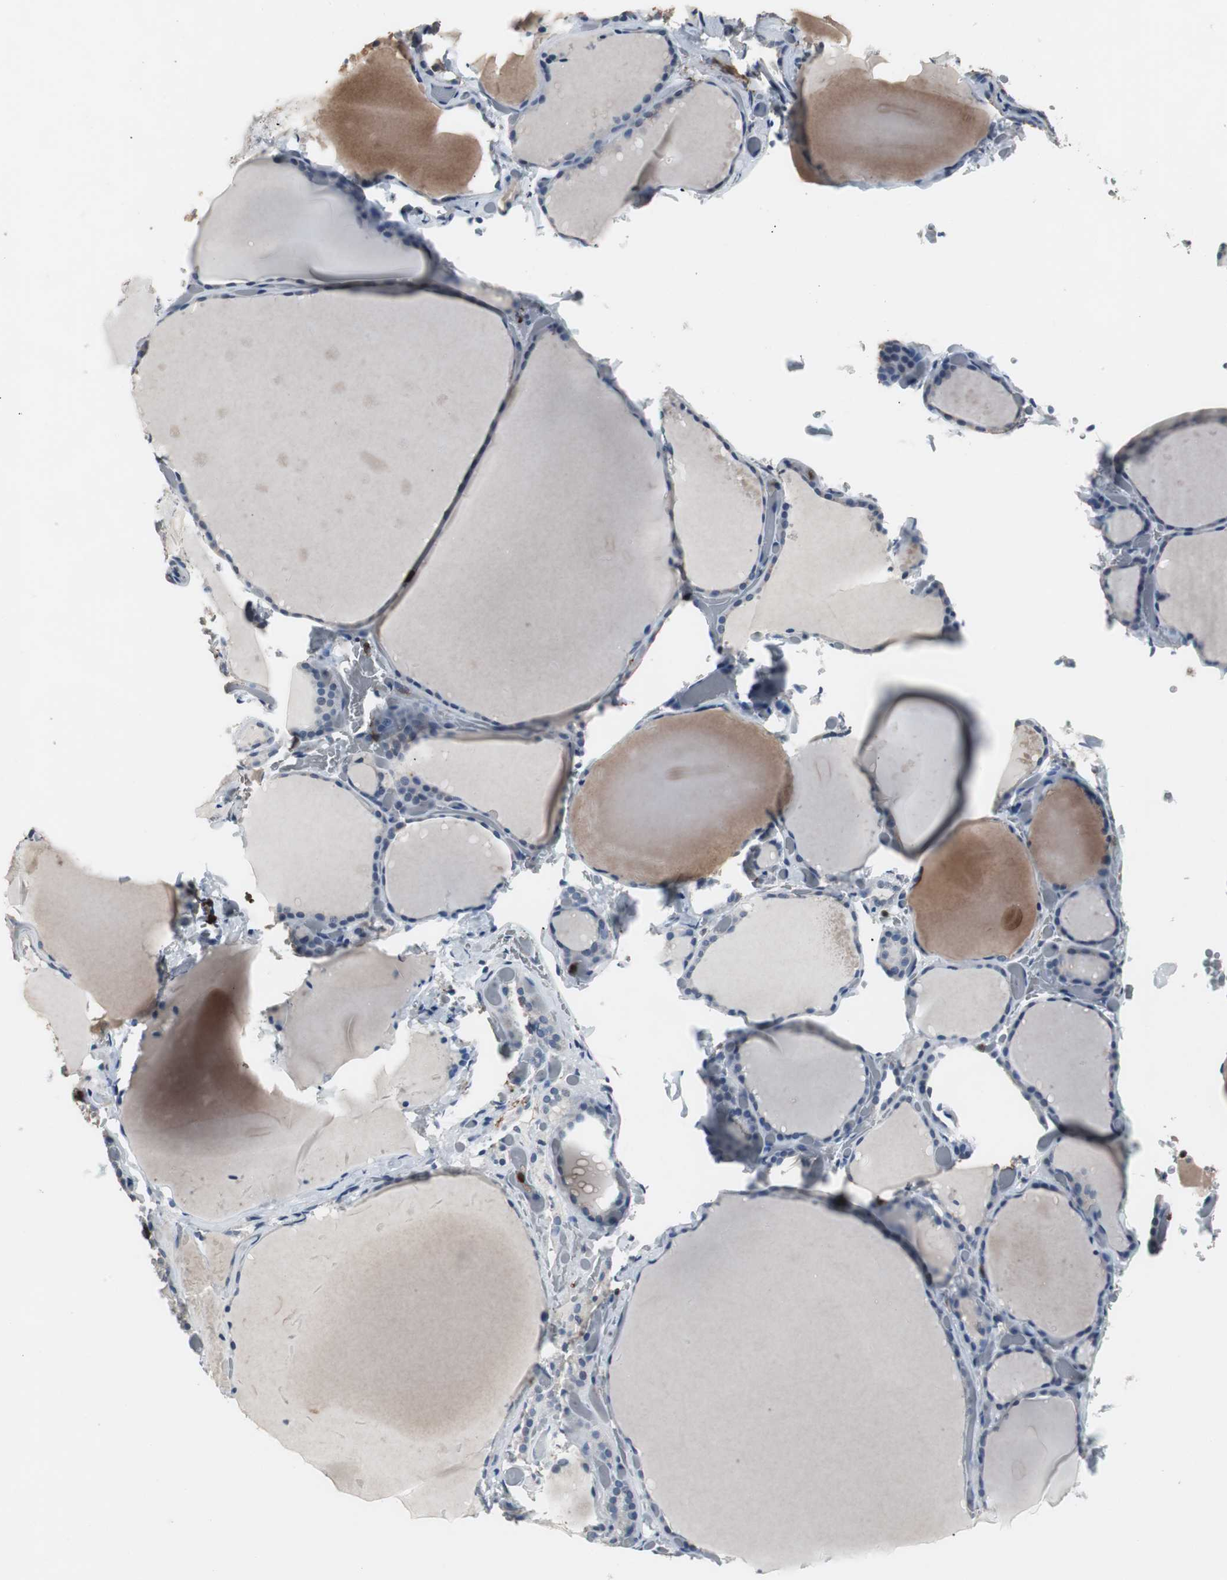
{"staining": {"intensity": "moderate", "quantity": "<25%", "location": "cytoplasmic/membranous"}, "tissue": "thyroid gland", "cell_type": "Glandular cells", "image_type": "normal", "snomed": [{"axis": "morphology", "description": "Normal tissue, NOS"}, {"axis": "topography", "description": "Thyroid gland"}], "caption": "High-power microscopy captured an immunohistochemistry histopathology image of benign thyroid gland, revealing moderate cytoplasmic/membranous positivity in approximately <25% of glandular cells. (DAB = brown stain, brightfield microscopy at high magnification).", "gene": "NCF2", "patient": {"sex": "female", "age": 22}}